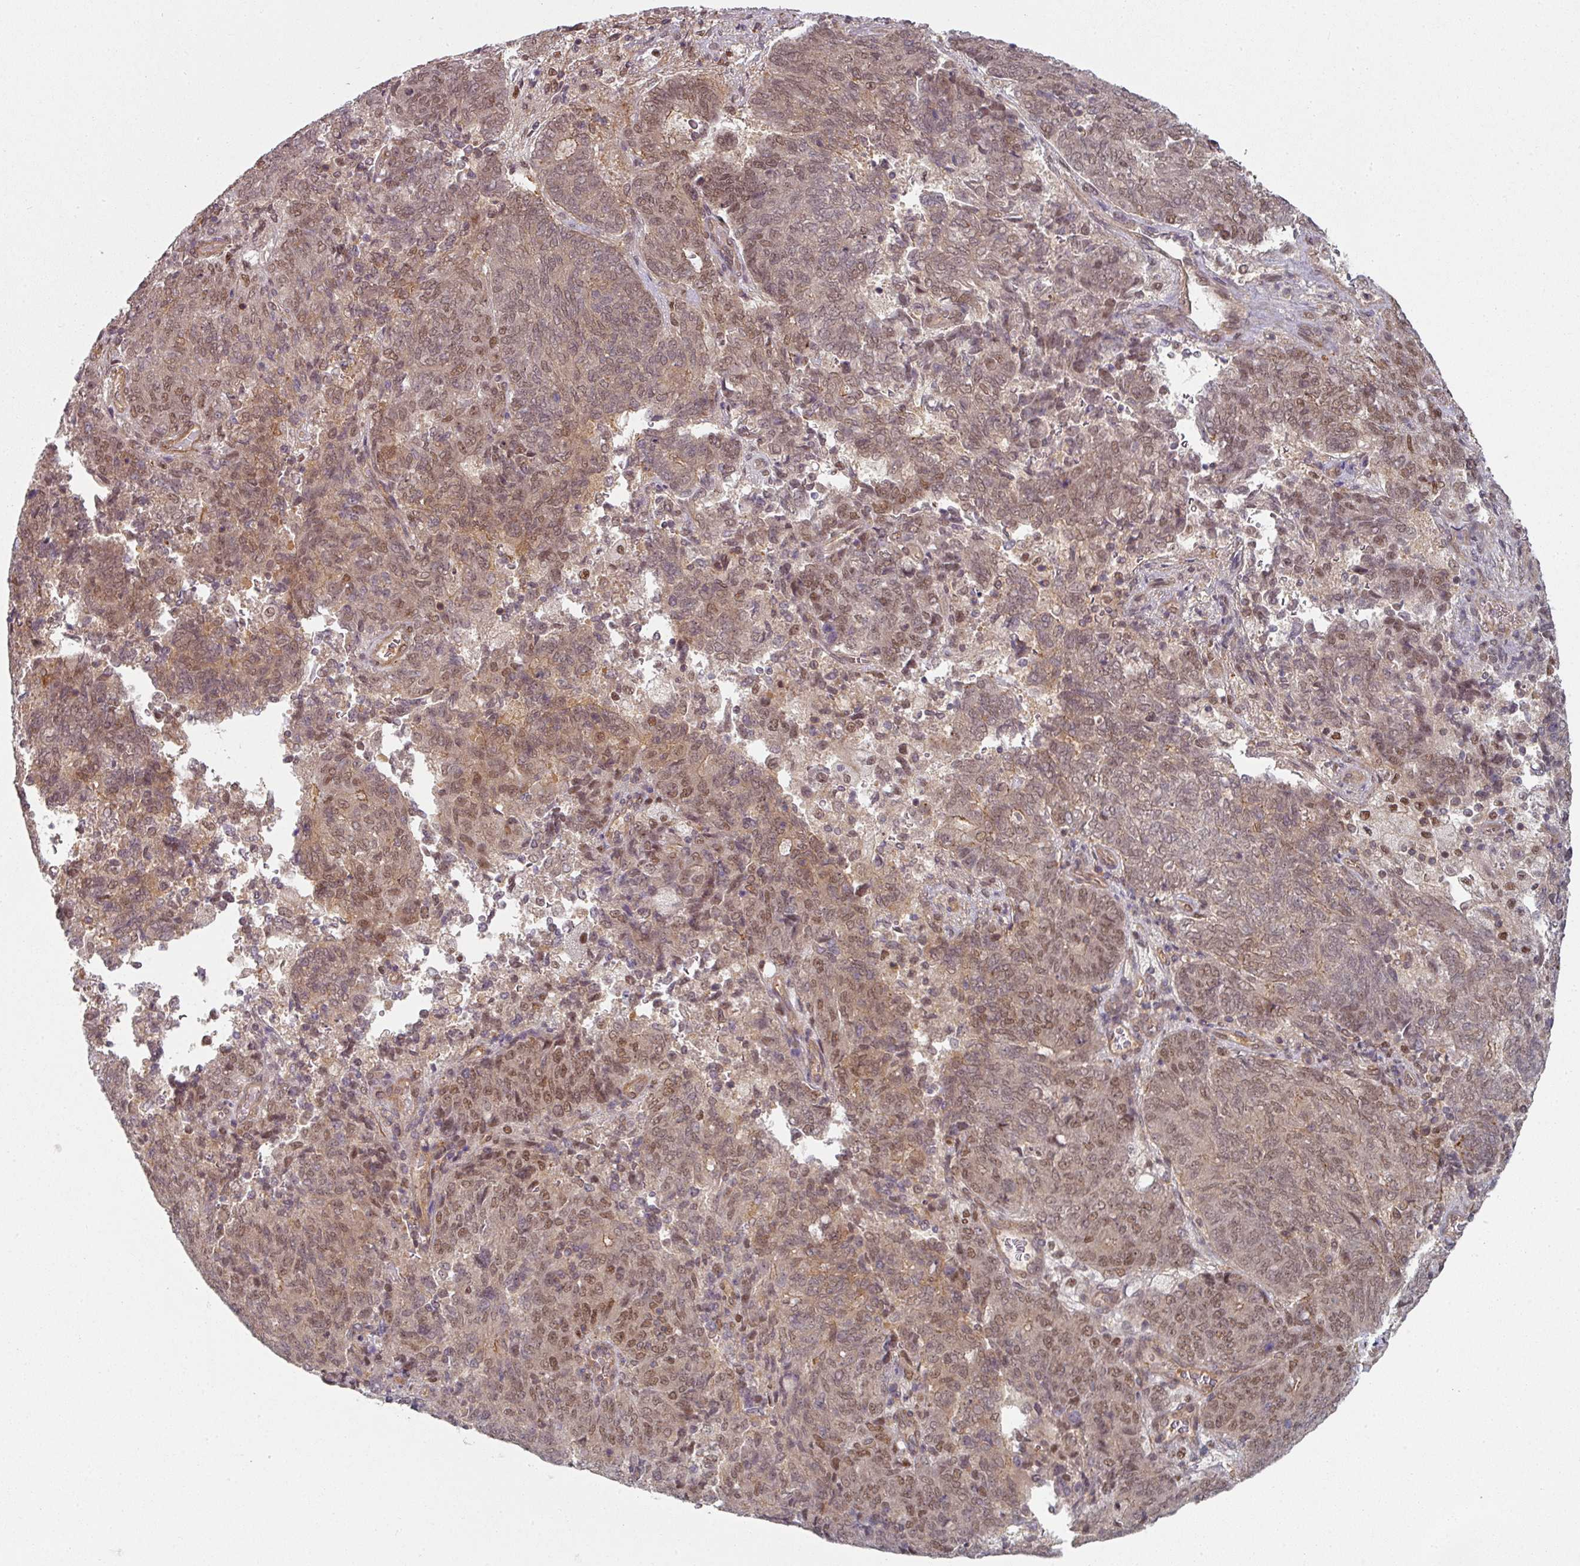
{"staining": {"intensity": "moderate", "quantity": "25%-75%", "location": "cytoplasmic/membranous,nuclear"}, "tissue": "endometrial cancer", "cell_type": "Tumor cells", "image_type": "cancer", "snomed": [{"axis": "morphology", "description": "Adenocarcinoma, NOS"}, {"axis": "topography", "description": "Endometrium"}], "caption": "Human endometrial cancer (adenocarcinoma) stained for a protein (brown) displays moderate cytoplasmic/membranous and nuclear positive staining in approximately 25%-75% of tumor cells.", "gene": "PSME3IP1", "patient": {"sex": "female", "age": 80}}